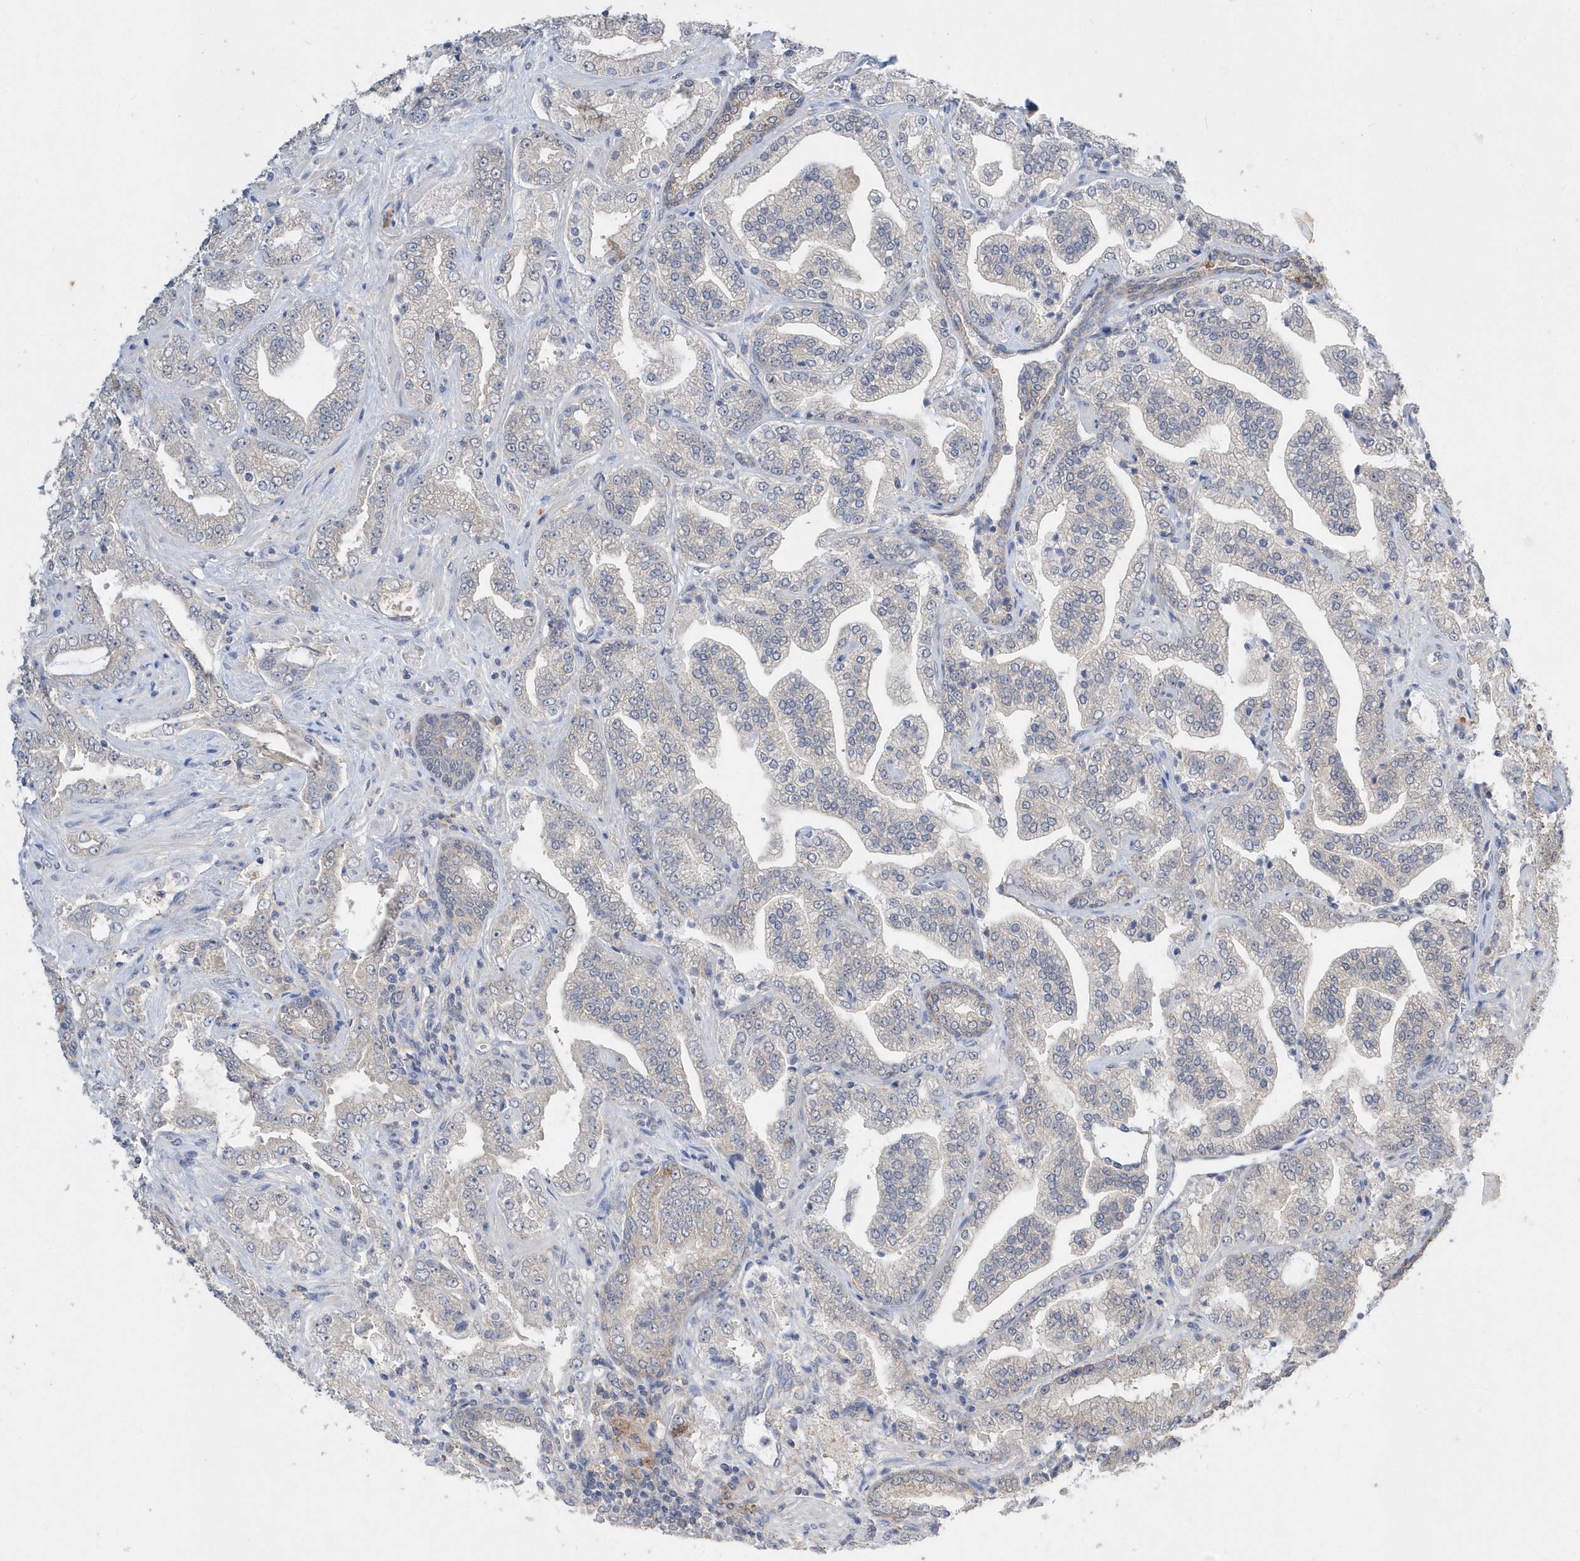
{"staining": {"intensity": "weak", "quantity": "<25%", "location": "cytoplasmic/membranous"}, "tissue": "prostate cancer", "cell_type": "Tumor cells", "image_type": "cancer", "snomed": [{"axis": "morphology", "description": "Adenocarcinoma, High grade"}, {"axis": "topography", "description": "Prostate"}], "caption": "DAB immunohistochemical staining of human prostate cancer (high-grade adenocarcinoma) exhibits no significant staining in tumor cells. (Immunohistochemistry, brightfield microscopy, high magnification).", "gene": "AKR7A2", "patient": {"sex": "male", "age": 64}}